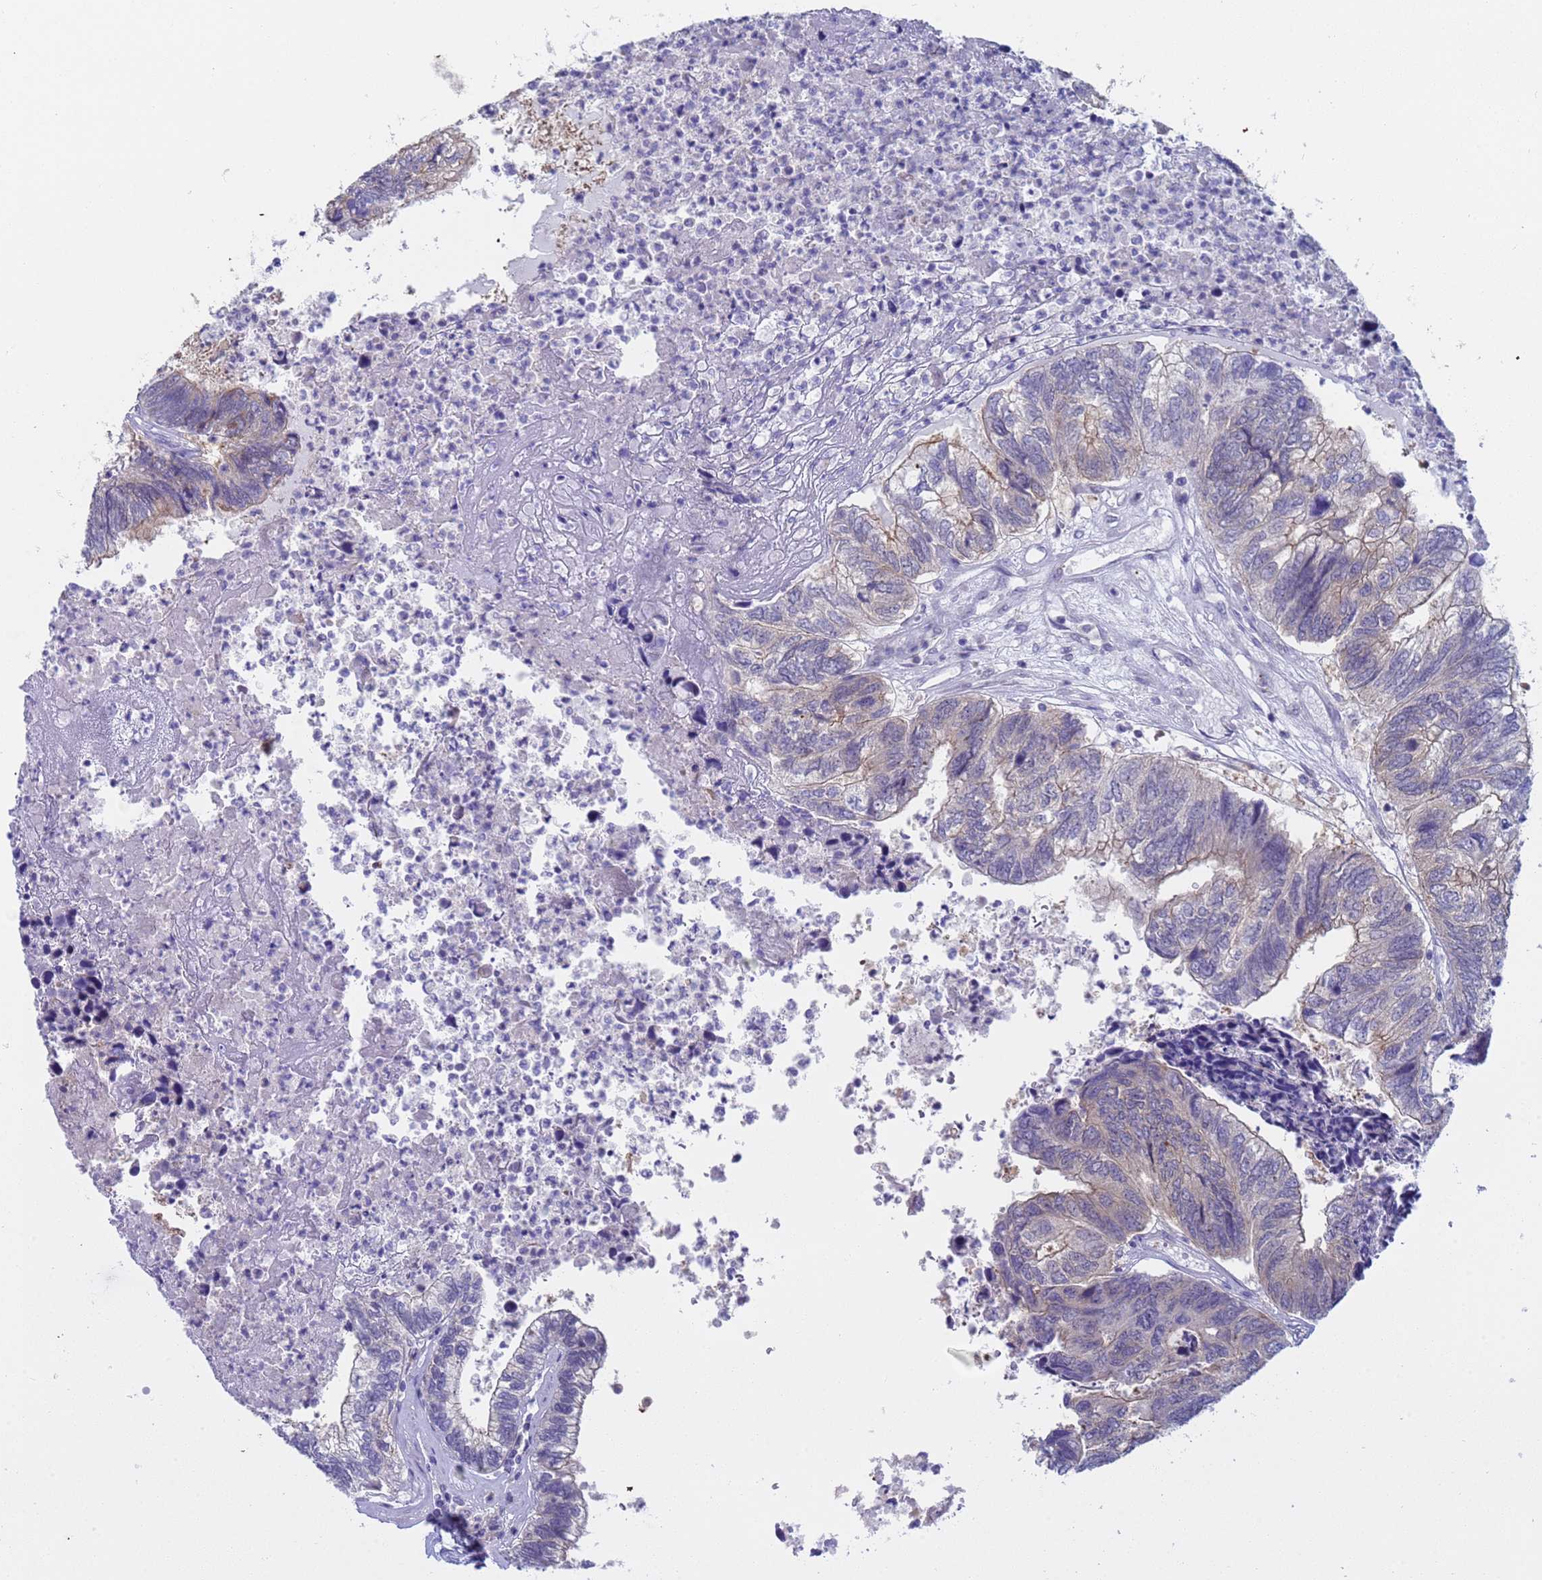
{"staining": {"intensity": "weak", "quantity": "25%-75%", "location": "cytoplasmic/membranous"}, "tissue": "colorectal cancer", "cell_type": "Tumor cells", "image_type": "cancer", "snomed": [{"axis": "morphology", "description": "Adenocarcinoma, NOS"}, {"axis": "topography", "description": "Colon"}], "caption": "Colorectal cancer tissue demonstrates weak cytoplasmic/membranous staining in about 25%-75% of tumor cells, visualized by immunohistochemistry.", "gene": "CAPN7", "patient": {"sex": "female", "age": 67}}